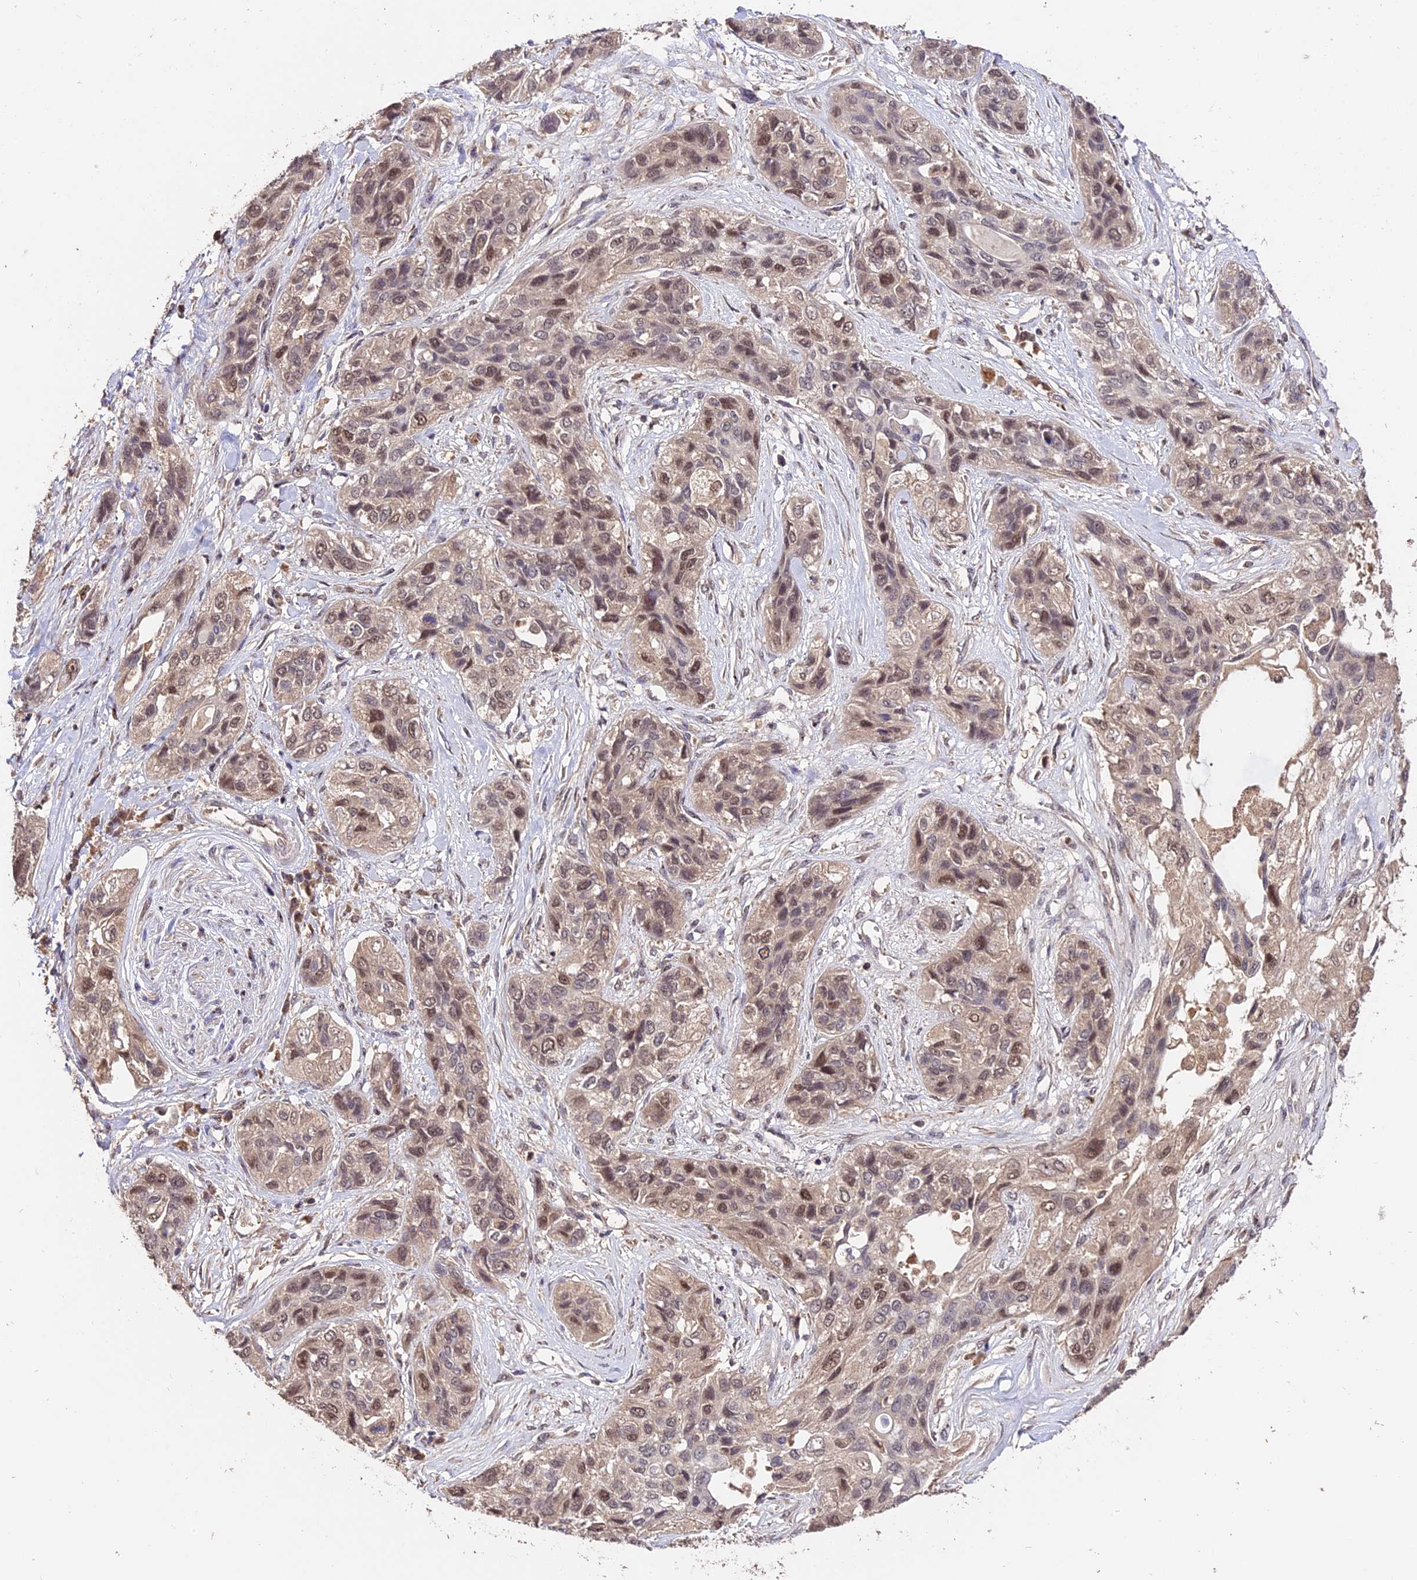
{"staining": {"intensity": "moderate", "quantity": ">75%", "location": "nuclear"}, "tissue": "lung cancer", "cell_type": "Tumor cells", "image_type": "cancer", "snomed": [{"axis": "morphology", "description": "Squamous cell carcinoma, NOS"}, {"axis": "topography", "description": "Lung"}], "caption": "Immunohistochemistry (IHC) micrograph of lung cancer (squamous cell carcinoma) stained for a protein (brown), which reveals medium levels of moderate nuclear expression in about >75% of tumor cells.", "gene": "TRMT1", "patient": {"sex": "female", "age": 70}}